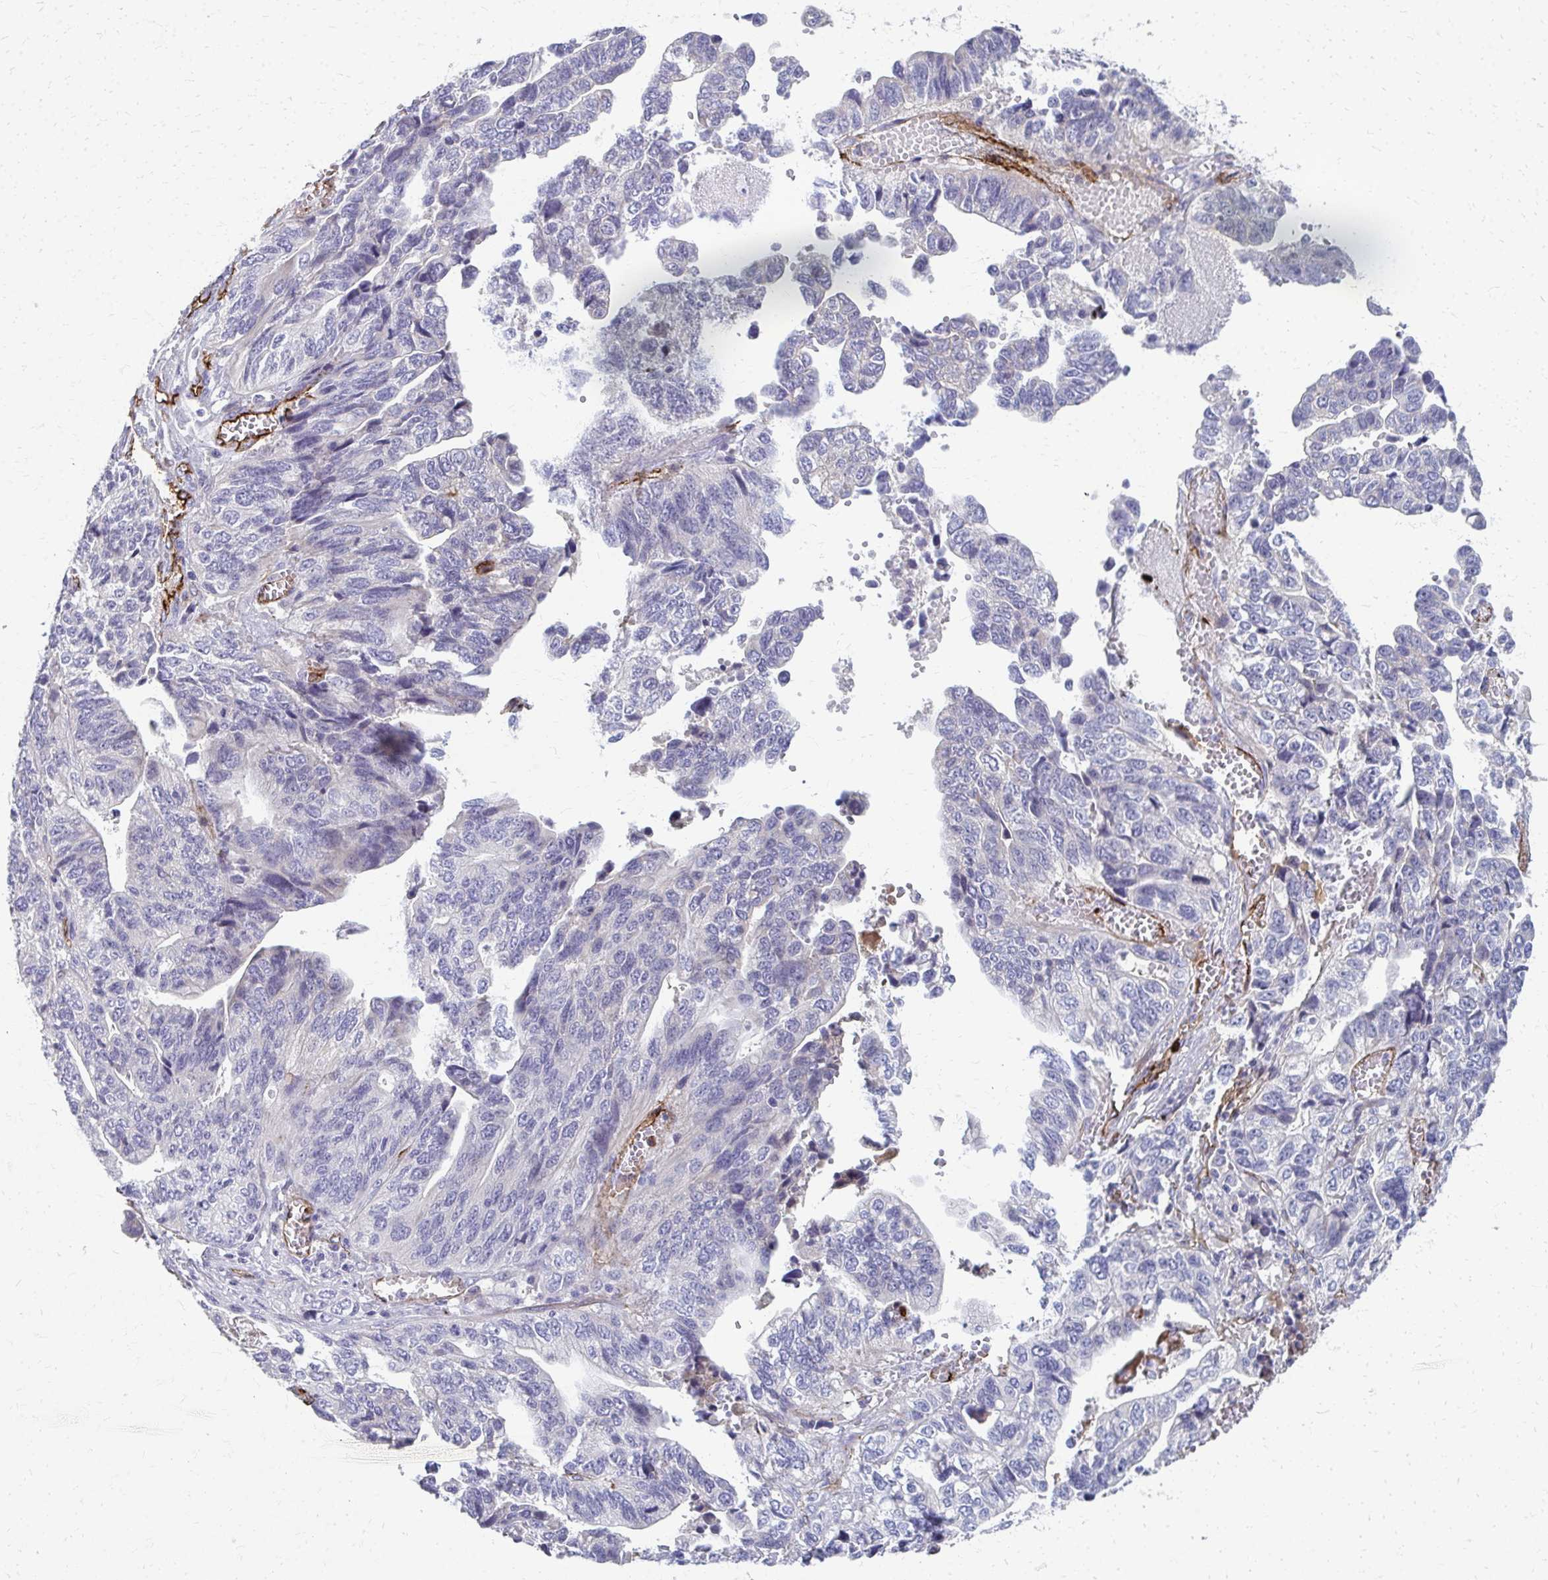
{"staining": {"intensity": "negative", "quantity": "none", "location": "none"}, "tissue": "stomach cancer", "cell_type": "Tumor cells", "image_type": "cancer", "snomed": [{"axis": "morphology", "description": "Adenocarcinoma, NOS"}, {"axis": "topography", "description": "Stomach, upper"}], "caption": "There is no significant expression in tumor cells of adenocarcinoma (stomach).", "gene": "ADIPOQ", "patient": {"sex": "female", "age": 67}}